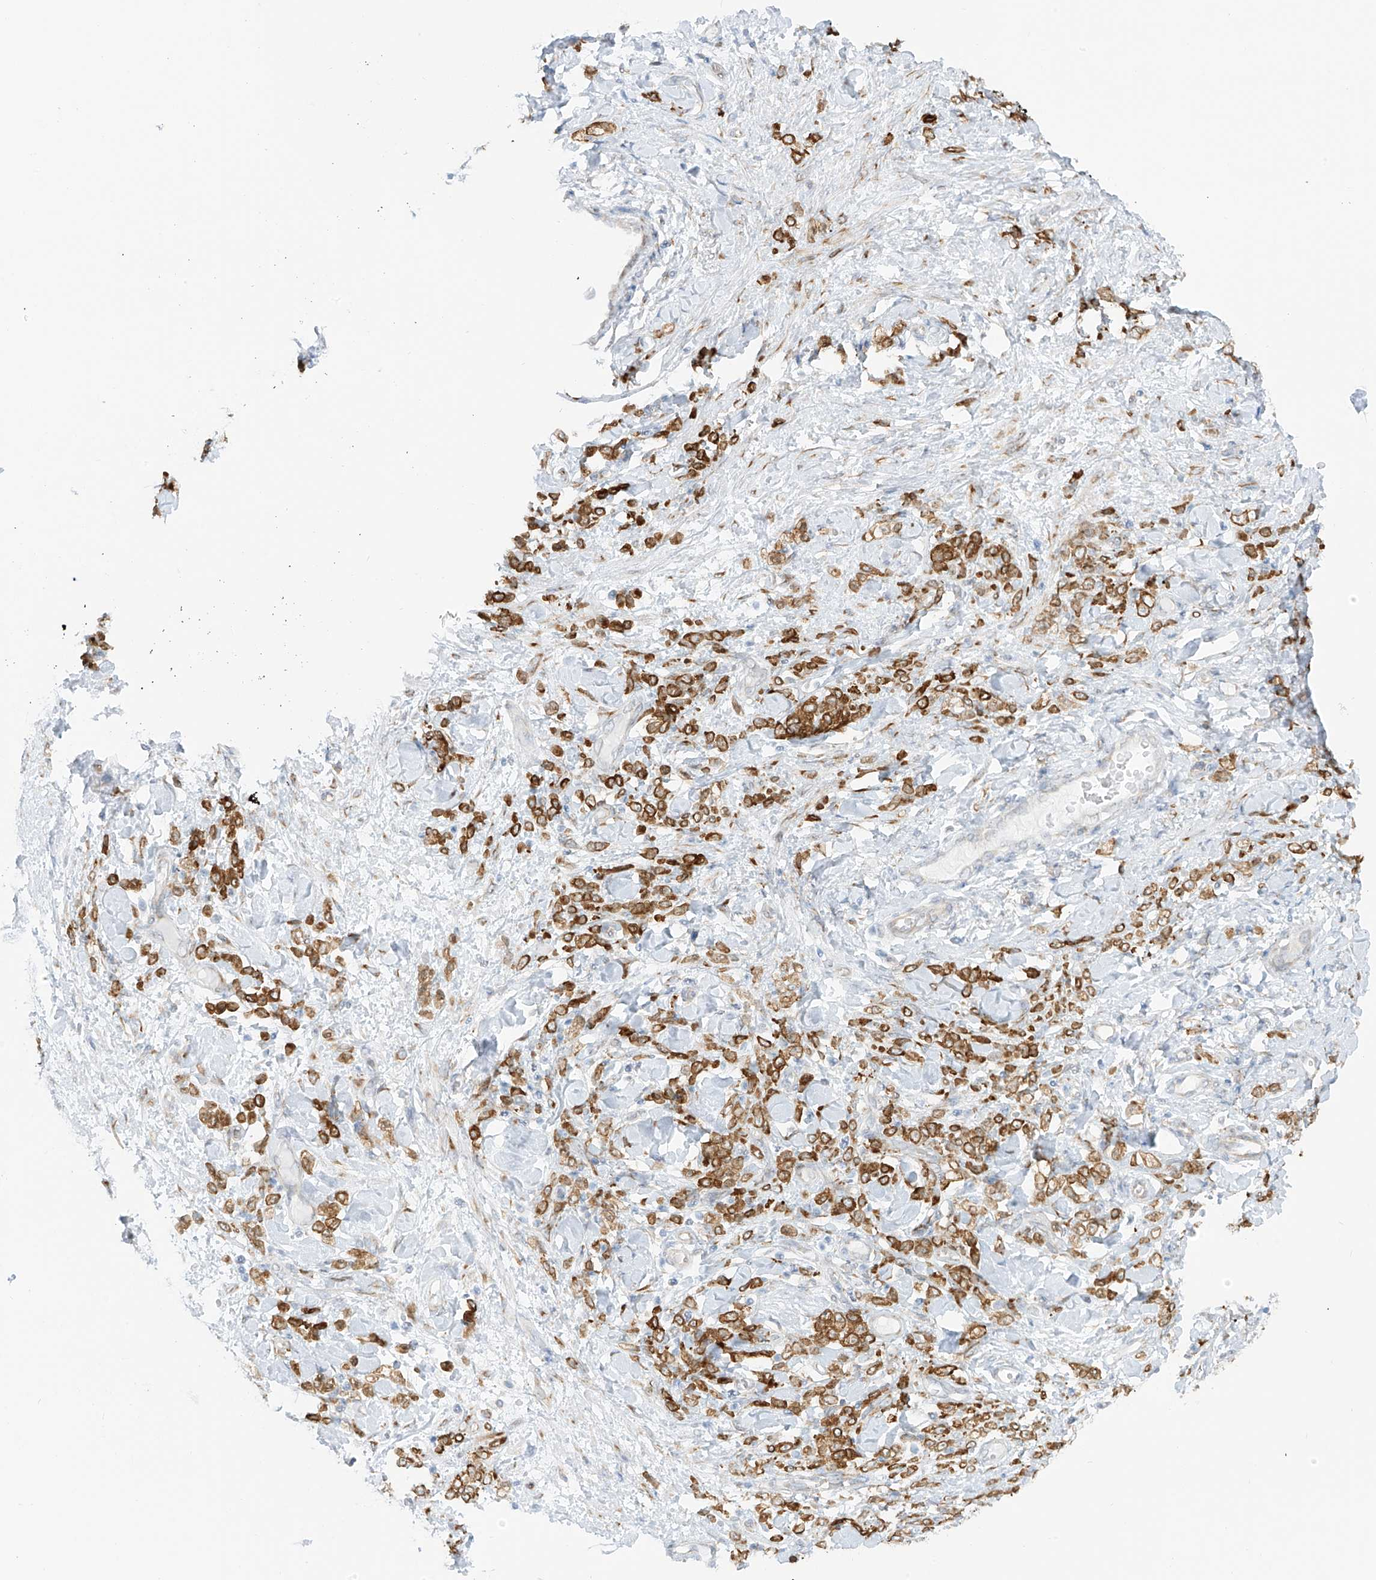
{"staining": {"intensity": "strong", "quantity": ">75%", "location": "cytoplasmic/membranous"}, "tissue": "stomach cancer", "cell_type": "Tumor cells", "image_type": "cancer", "snomed": [{"axis": "morphology", "description": "Normal tissue, NOS"}, {"axis": "morphology", "description": "Adenocarcinoma, NOS"}, {"axis": "topography", "description": "Stomach"}], "caption": "This is an image of immunohistochemistry (IHC) staining of adenocarcinoma (stomach), which shows strong expression in the cytoplasmic/membranous of tumor cells.", "gene": "LRRC59", "patient": {"sex": "male", "age": 82}}